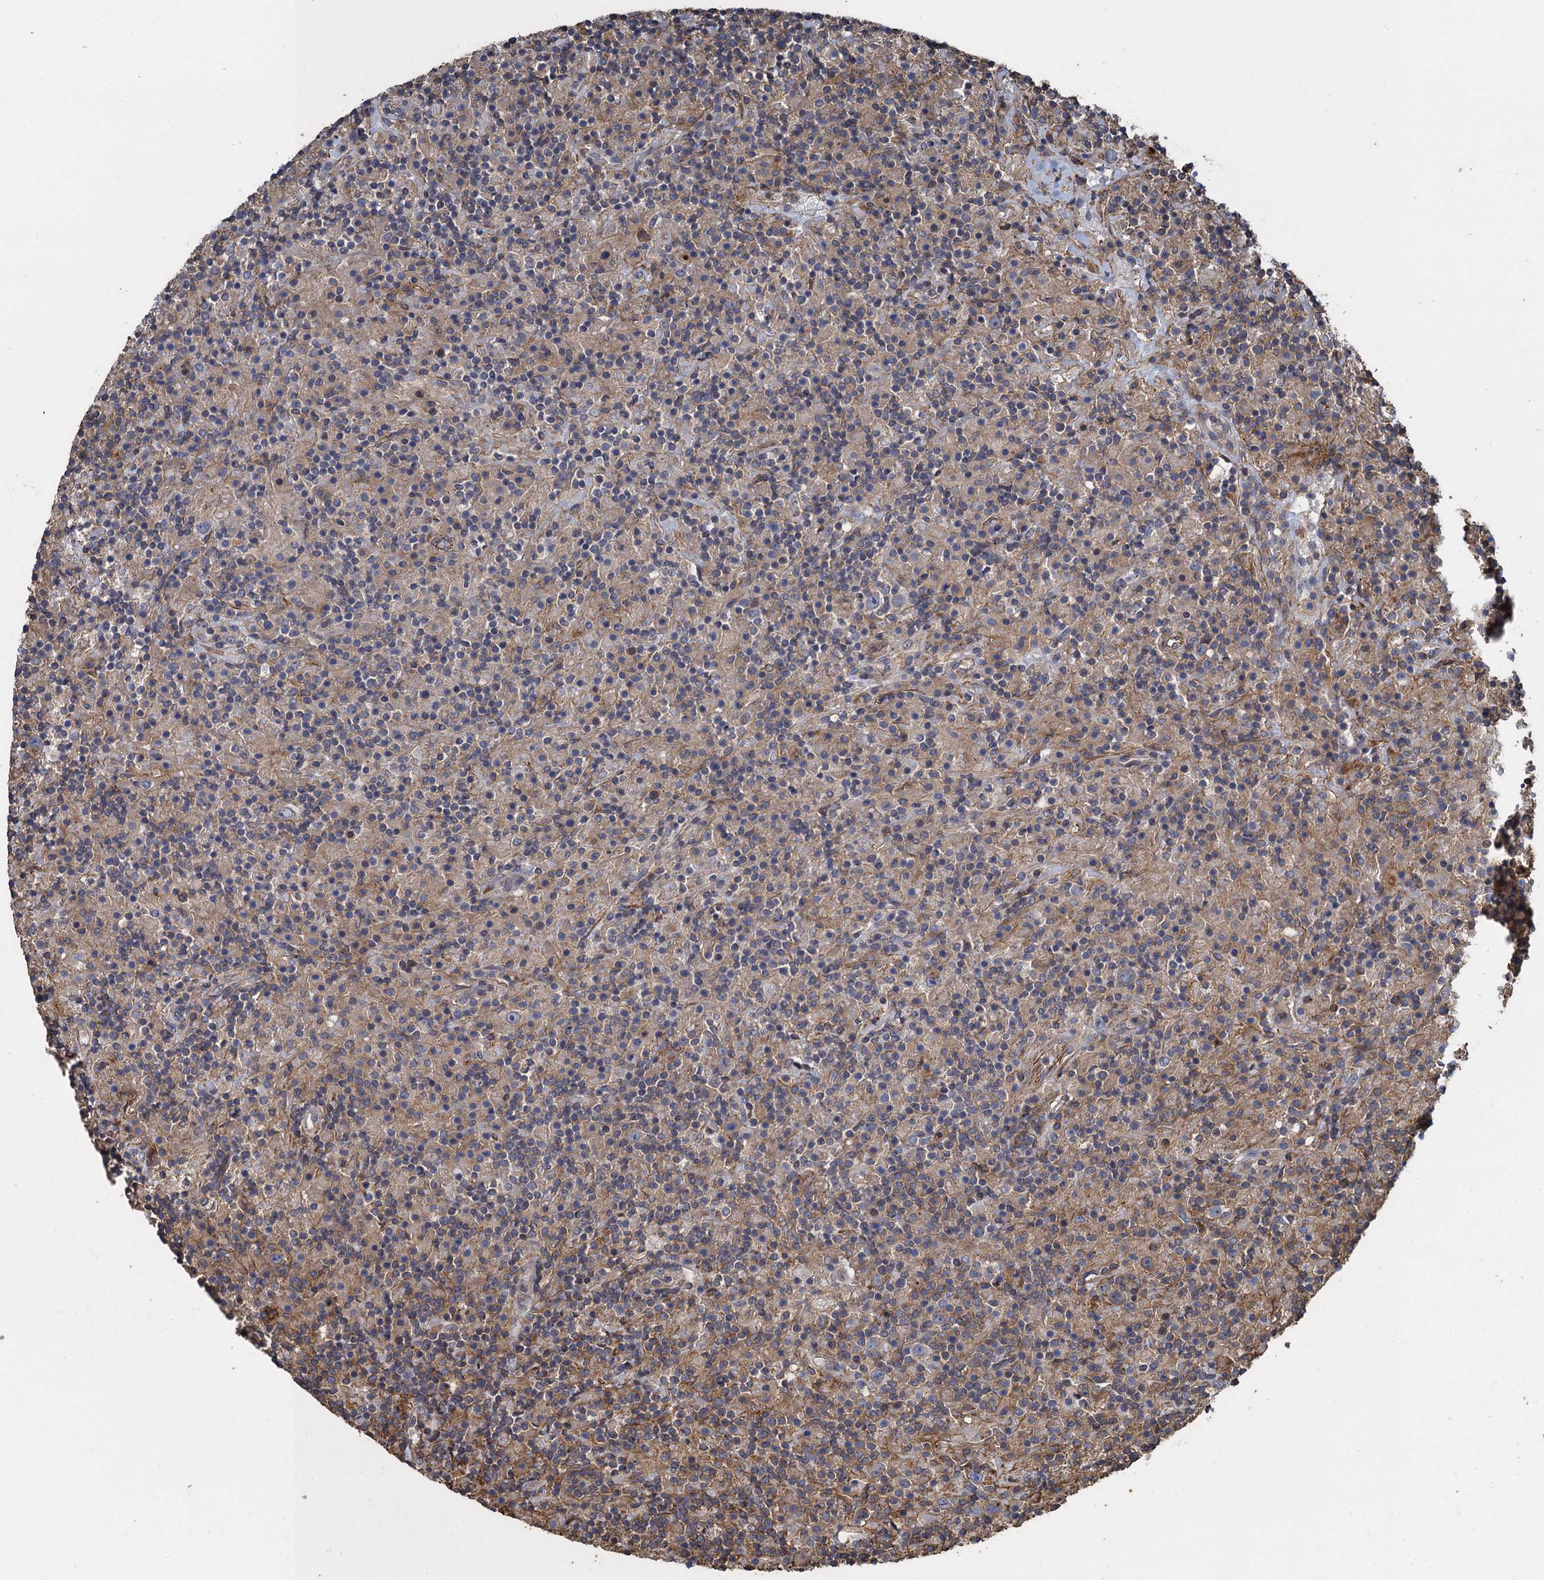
{"staining": {"intensity": "negative", "quantity": "none", "location": "none"}, "tissue": "lymphoma", "cell_type": "Tumor cells", "image_type": "cancer", "snomed": [{"axis": "morphology", "description": "Hodgkin's disease, NOS"}, {"axis": "topography", "description": "Lymph node"}], "caption": "Tumor cells show no significant protein staining in Hodgkin's disease. (DAB (3,3'-diaminobenzidine) immunohistochemistry, high magnification).", "gene": "PROSER2", "patient": {"sex": "male", "age": 70}}